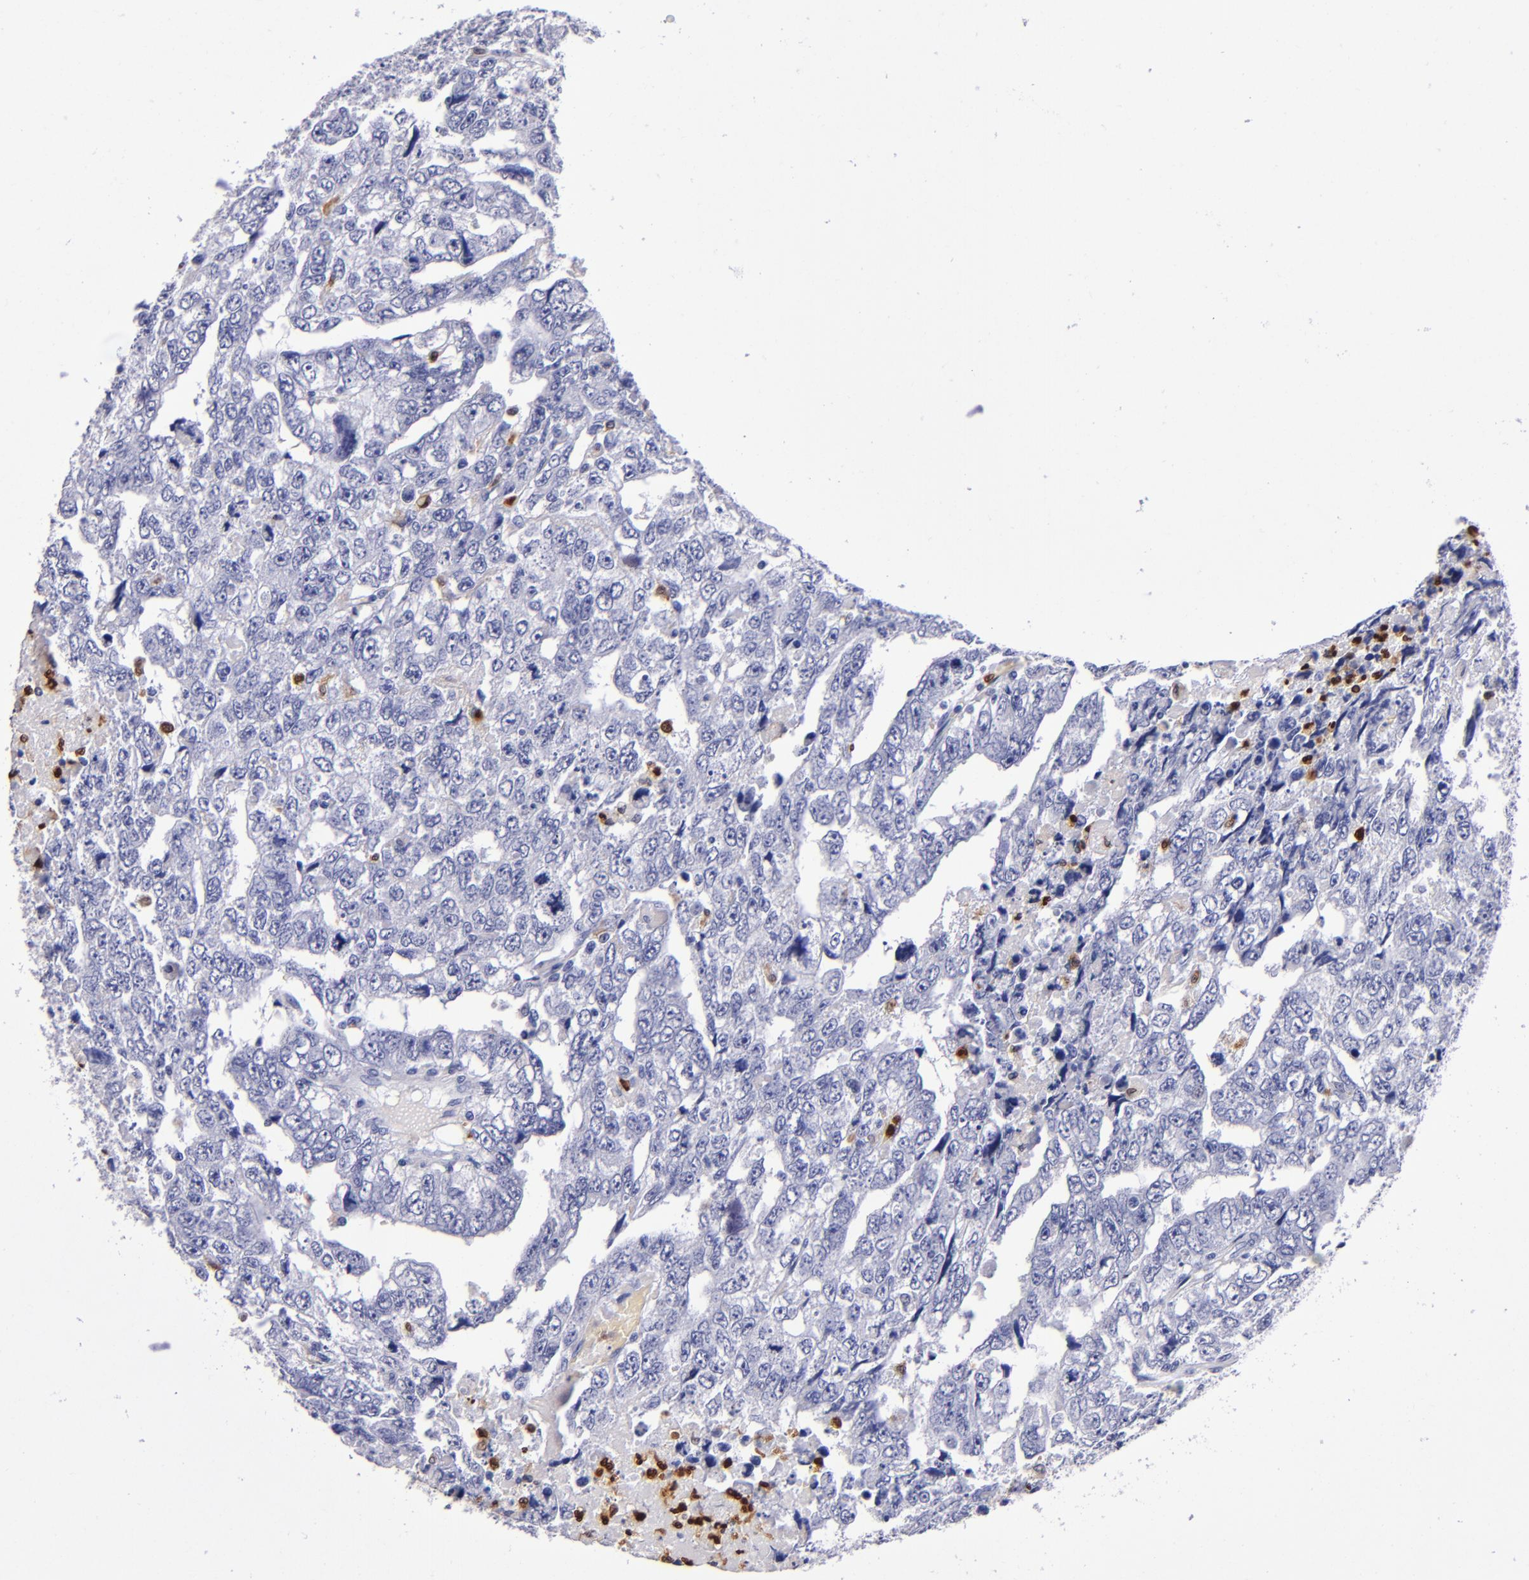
{"staining": {"intensity": "negative", "quantity": "none", "location": "none"}, "tissue": "testis cancer", "cell_type": "Tumor cells", "image_type": "cancer", "snomed": [{"axis": "morphology", "description": "Carcinoma, Embryonal, NOS"}, {"axis": "topography", "description": "Testis"}], "caption": "DAB immunohistochemical staining of human testis cancer displays no significant expression in tumor cells. Nuclei are stained in blue.", "gene": "S100A8", "patient": {"sex": "male", "age": 36}}